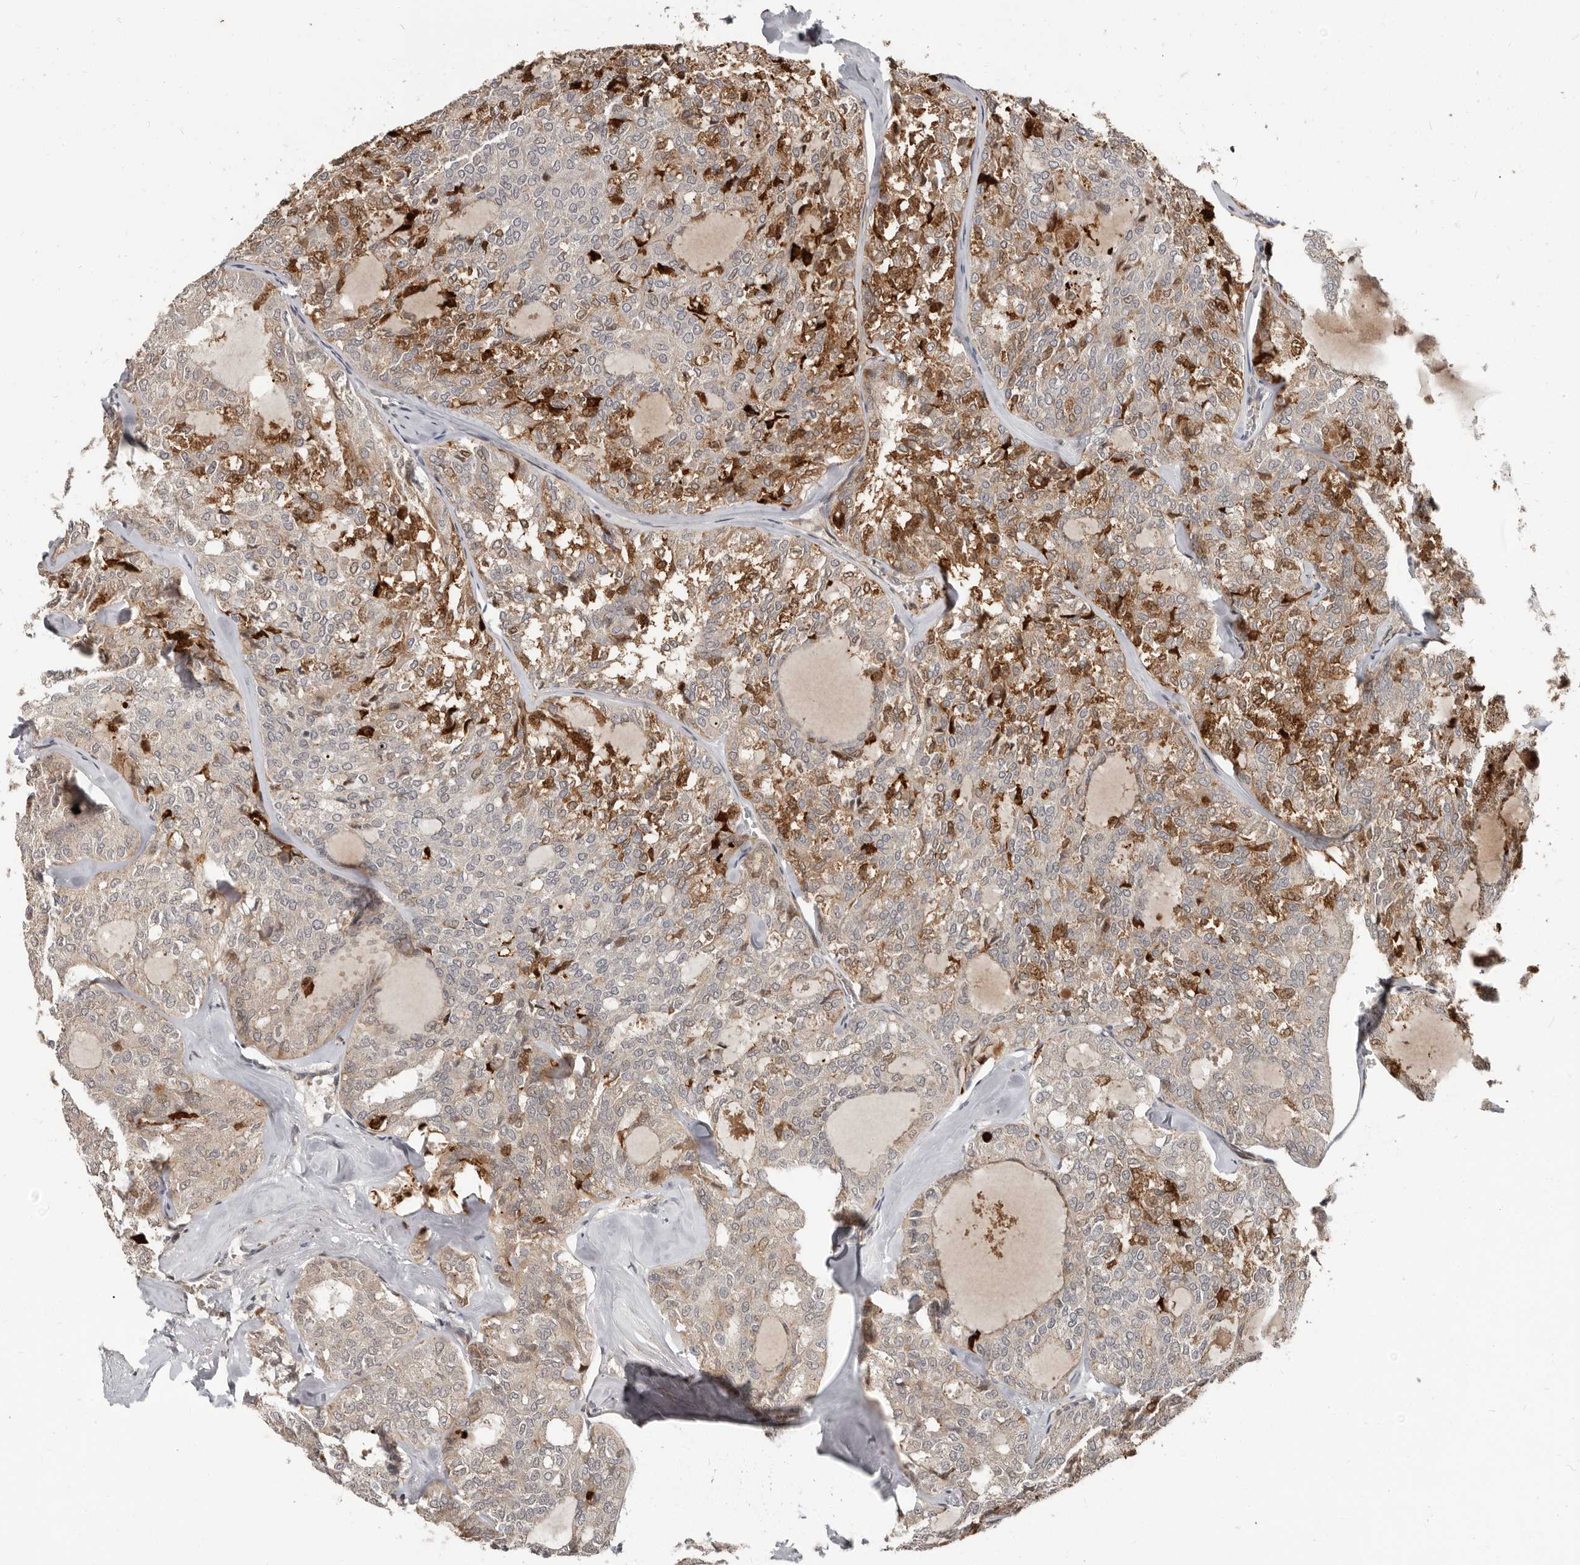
{"staining": {"intensity": "moderate", "quantity": "<25%", "location": "cytoplasmic/membranous,nuclear"}, "tissue": "thyroid cancer", "cell_type": "Tumor cells", "image_type": "cancer", "snomed": [{"axis": "morphology", "description": "Follicular adenoma carcinoma, NOS"}, {"axis": "topography", "description": "Thyroid gland"}], "caption": "Moderate cytoplasmic/membranous and nuclear protein positivity is present in about <25% of tumor cells in thyroid cancer.", "gene": "APOL6", "patient": {"sex": "male", "age": 75}}